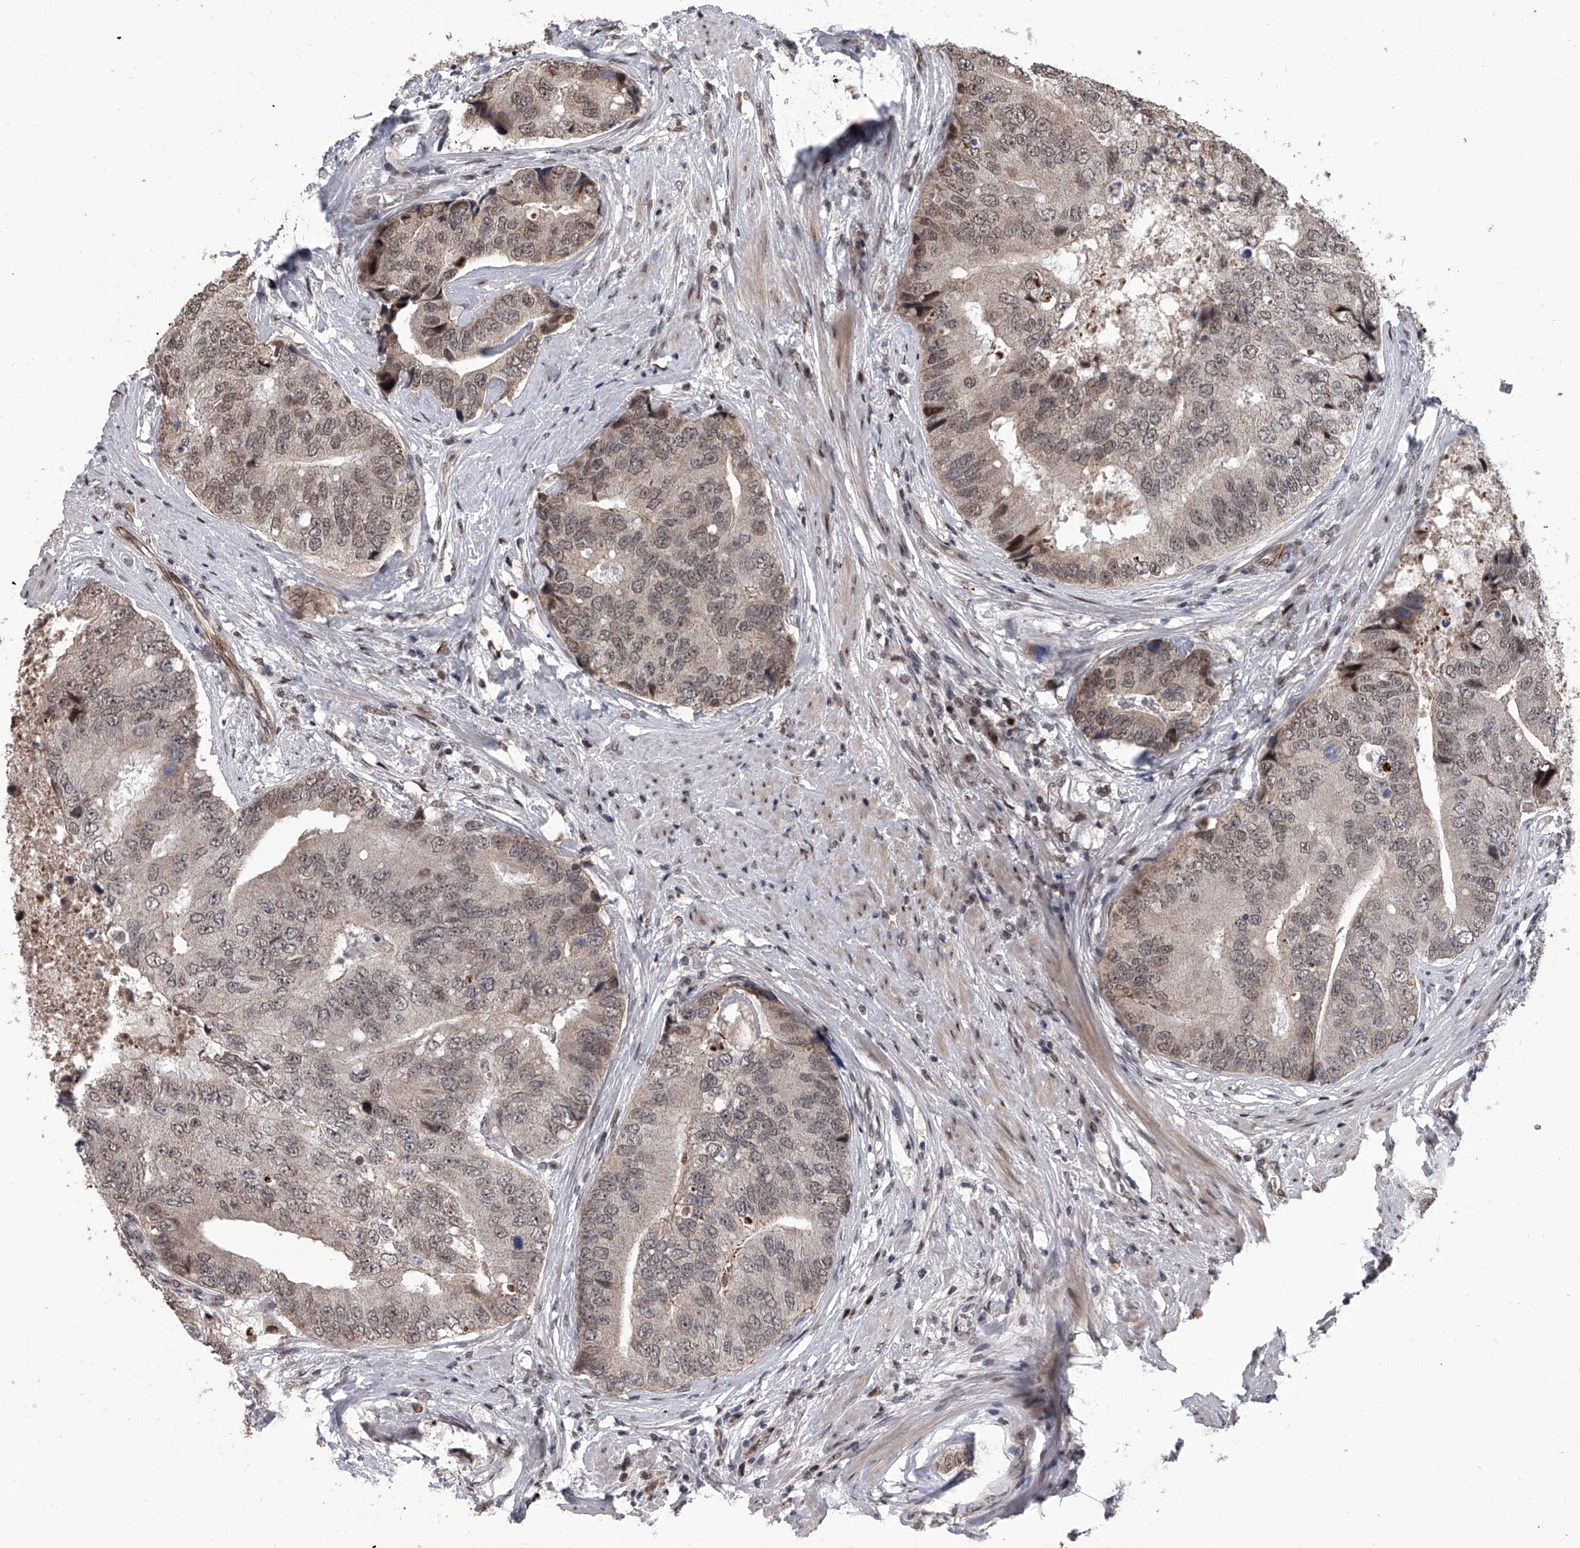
{"staining": {"intensity": "weak", "quantity": "25%-75%", "location": "nuclear"}, "tissue": "prostate cancer", "cell_type": "Tumor cells", "image_type": "cancer", "snomed": [{"axis": "morphology", "description": "Adenocarcinoma, High grade"}, {"axis": "topography", "description": "Prostate"}], "caption": "Human prostate high-grade adenocarcinoma stained for a protein (brown) displays weak nuclear positive positivity in approximately 25%-75% of tumor cells.", "gene": "ZNF426", "patient": {"sex": "male", "age": 70}}